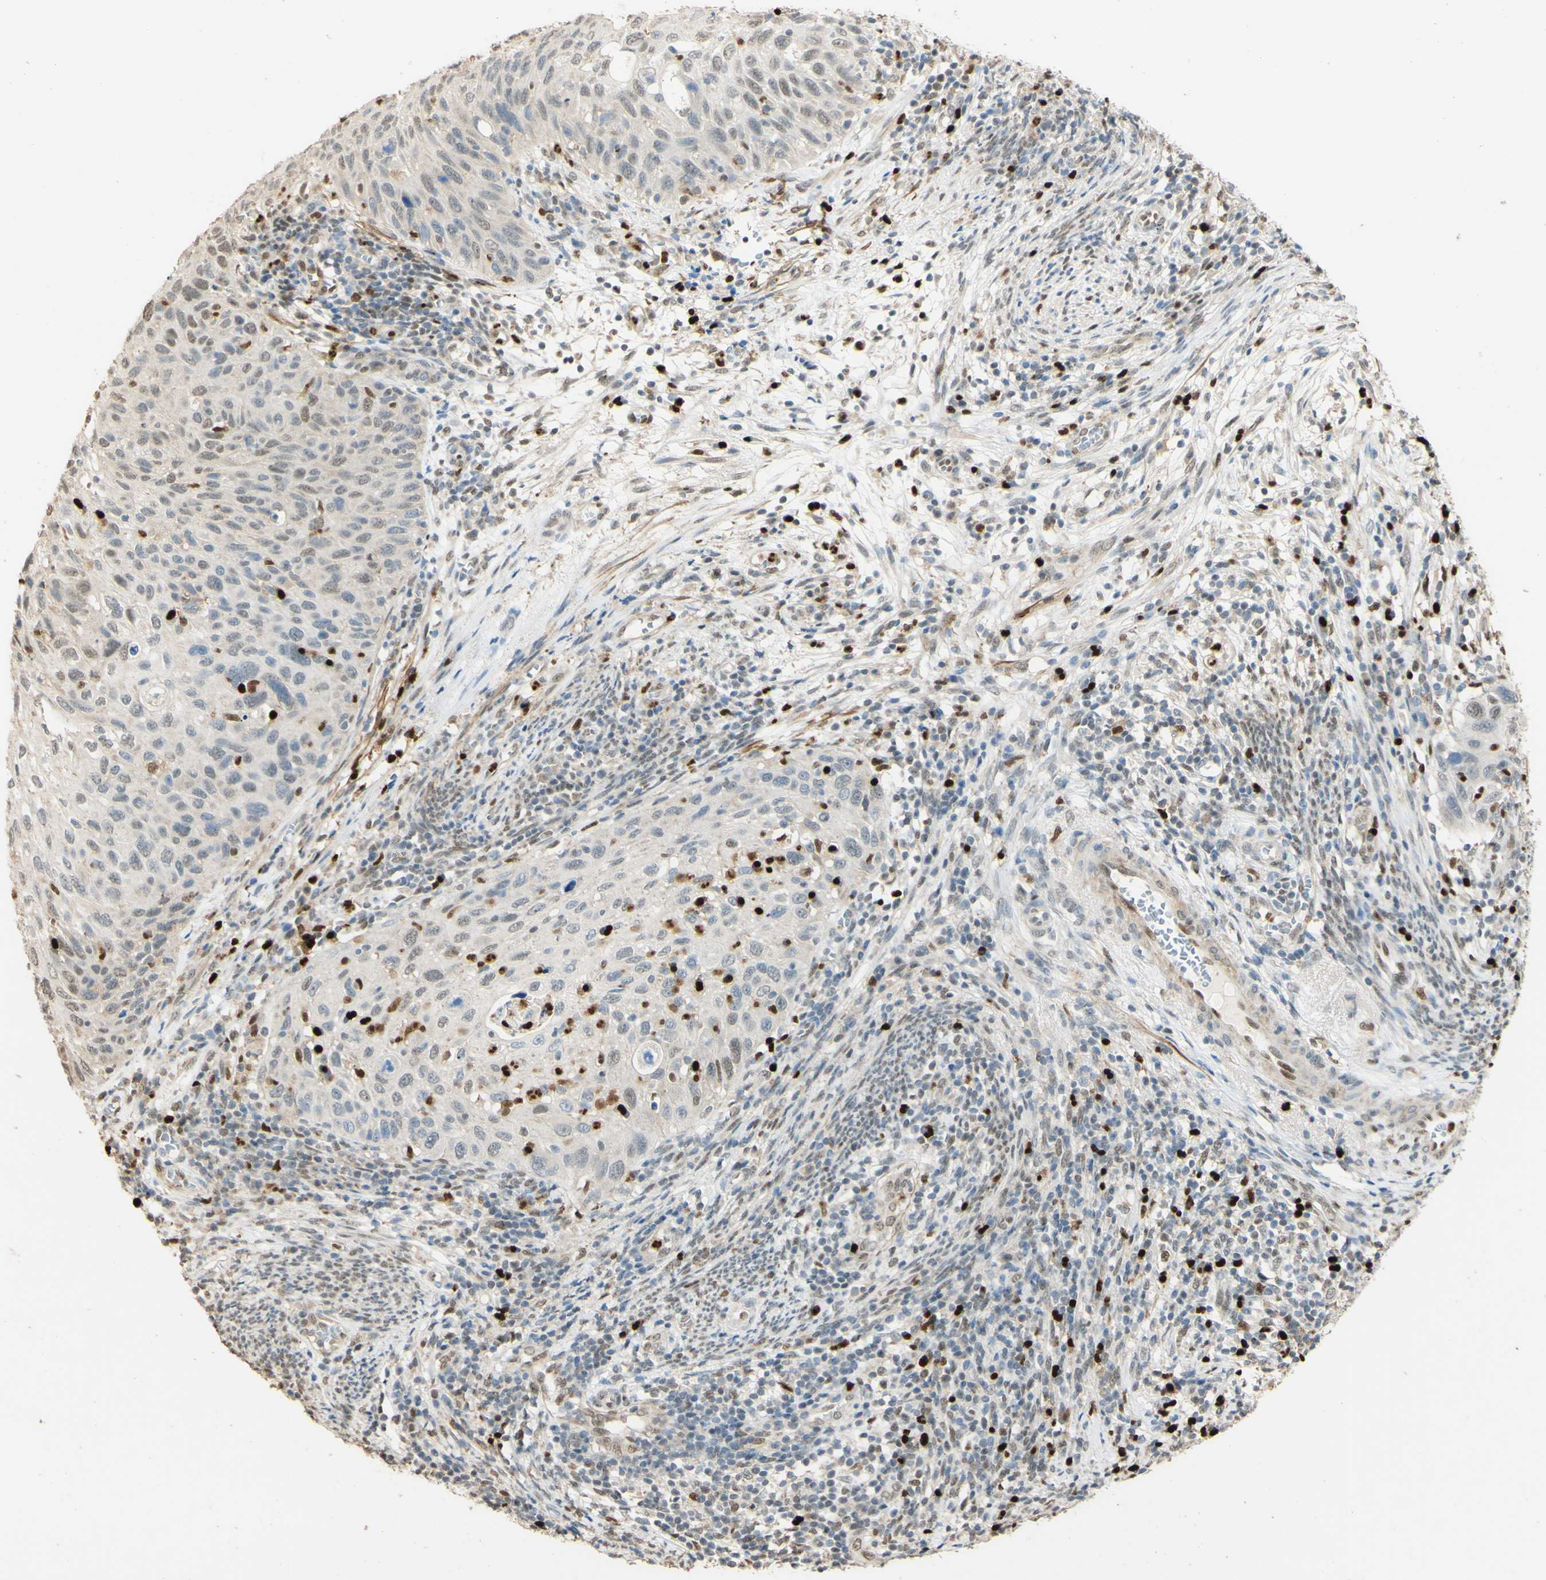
{"staining": {"intensity": "negative", "quantity": "none", "location": "none"}, "tissue": "cervical cancer", "cell_type": "Tumor cells", "image_type": "cancer", "snomed": [{"axis": "morphology", "description": "Squamous cell carcinoma, NOS"}, {"axis": "topography", "description": "Cervix"}], "caption": "High power microscopy photomicrograph of an immunohistochemistry (IHC) histopathology image of cervical cancer (squamous cell carcinoma), revealing no significant staining in tumor cells.", "gene": "MAP3K4", "patient": {"sex": "female", "age": 70}}